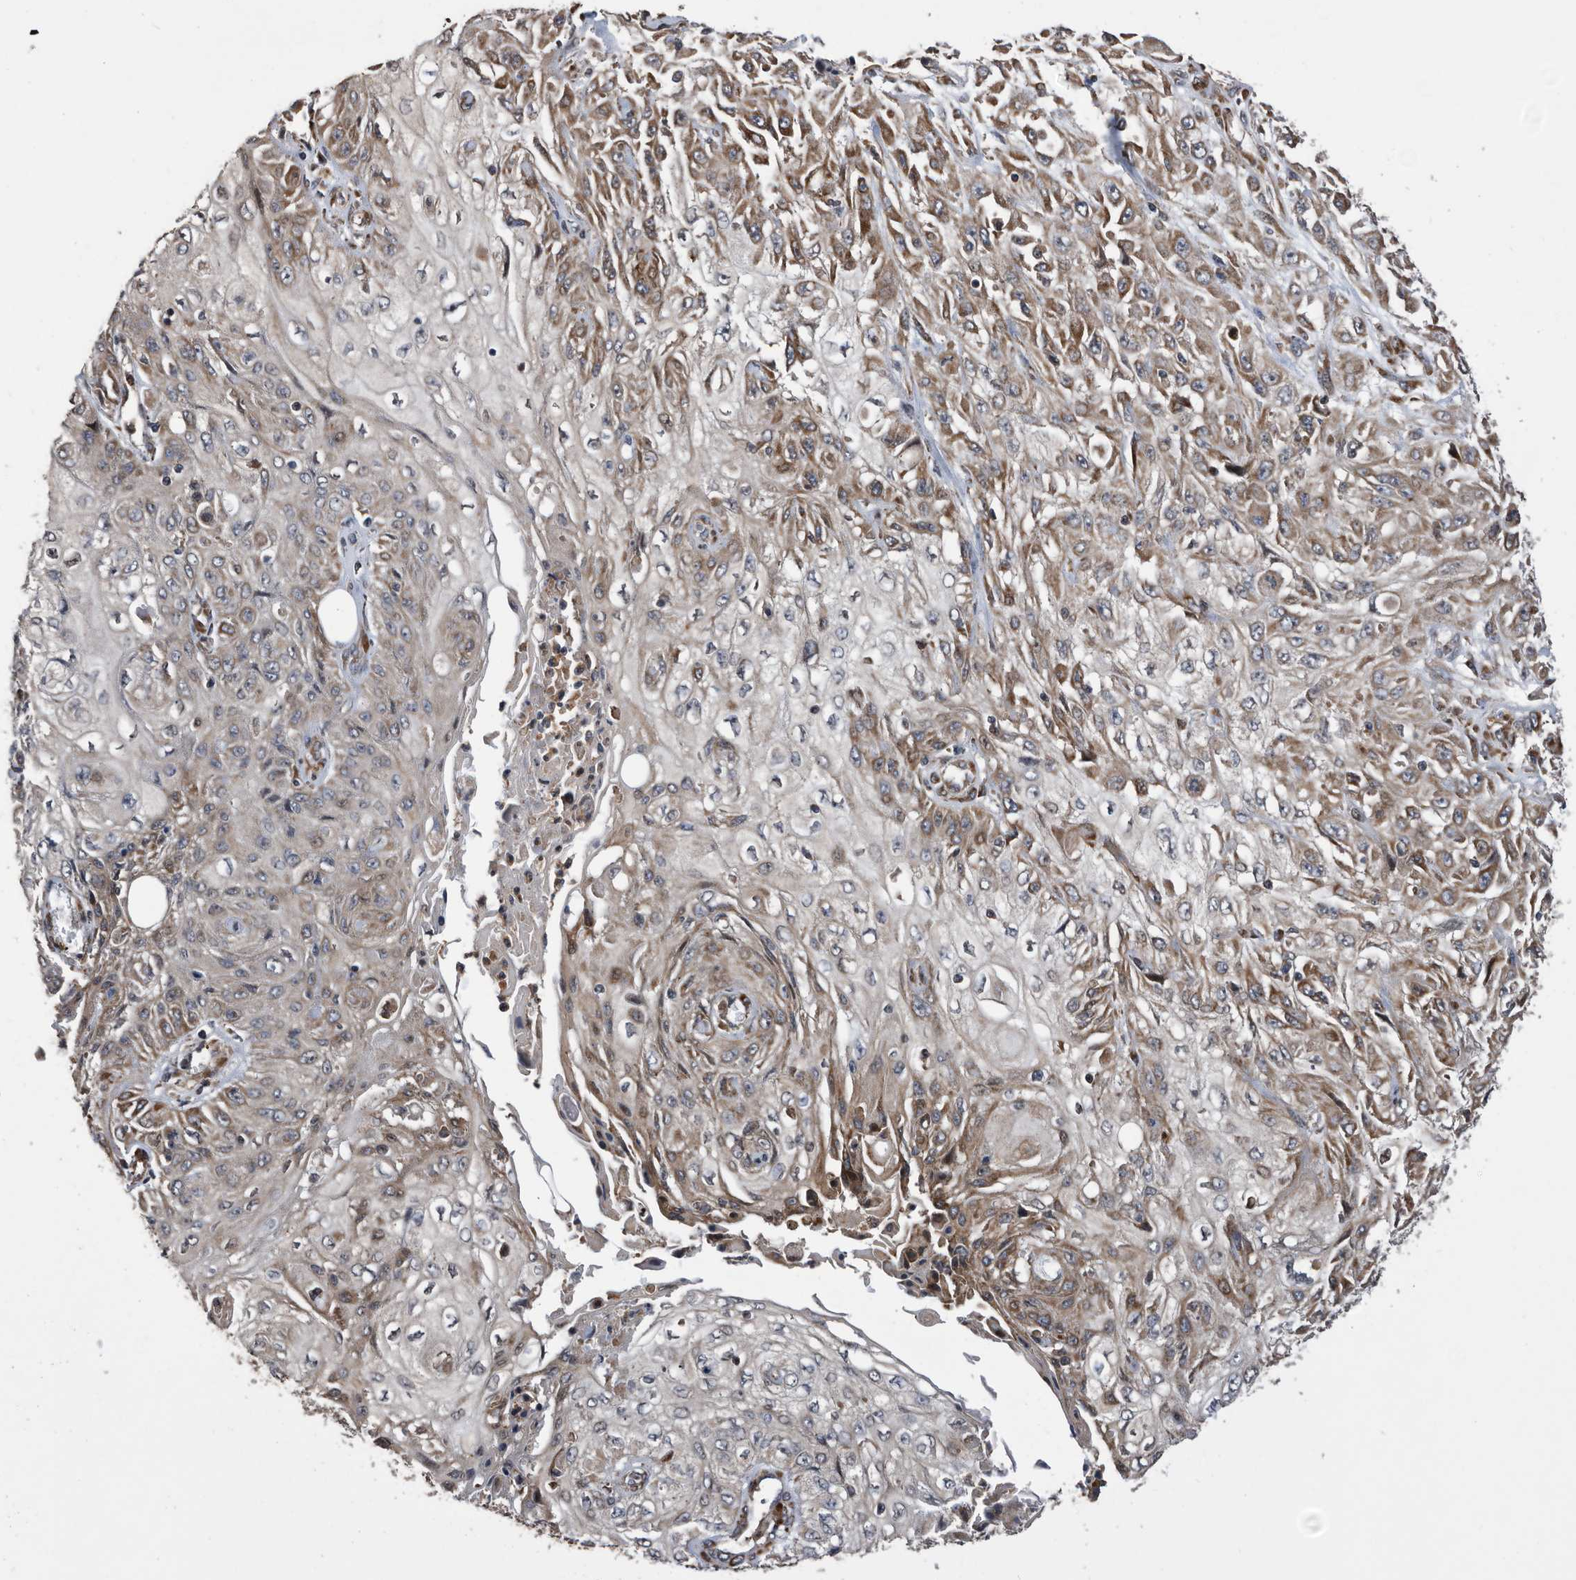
{"staining": {"intensity": "moderate", "quantity": "<25%", "location": "cytoplasmic/membranous"}, "tissue": "skin cancer", "cell_type": "Tumor cells", "image_type": "cancer", "snomed": [{"axis": "morphology", "description": "Squamous cell carcinoma, NOS"}, {"axis": "morphology", "description": "Squamous cell carcinoma, metastatic, NOS"}, {"axis": "topography", "description": "Skin"}, {"axis": "topography", "description": "Lymph node"}], "caption": "Immunohistochemistry (IHC) of skin cancer displays low levels of moderate cytoplasmic/membranous expression in about <25% of tumor cells.", "gene": "SERINC2", "patient": {"sex": "male", "age": 75}}